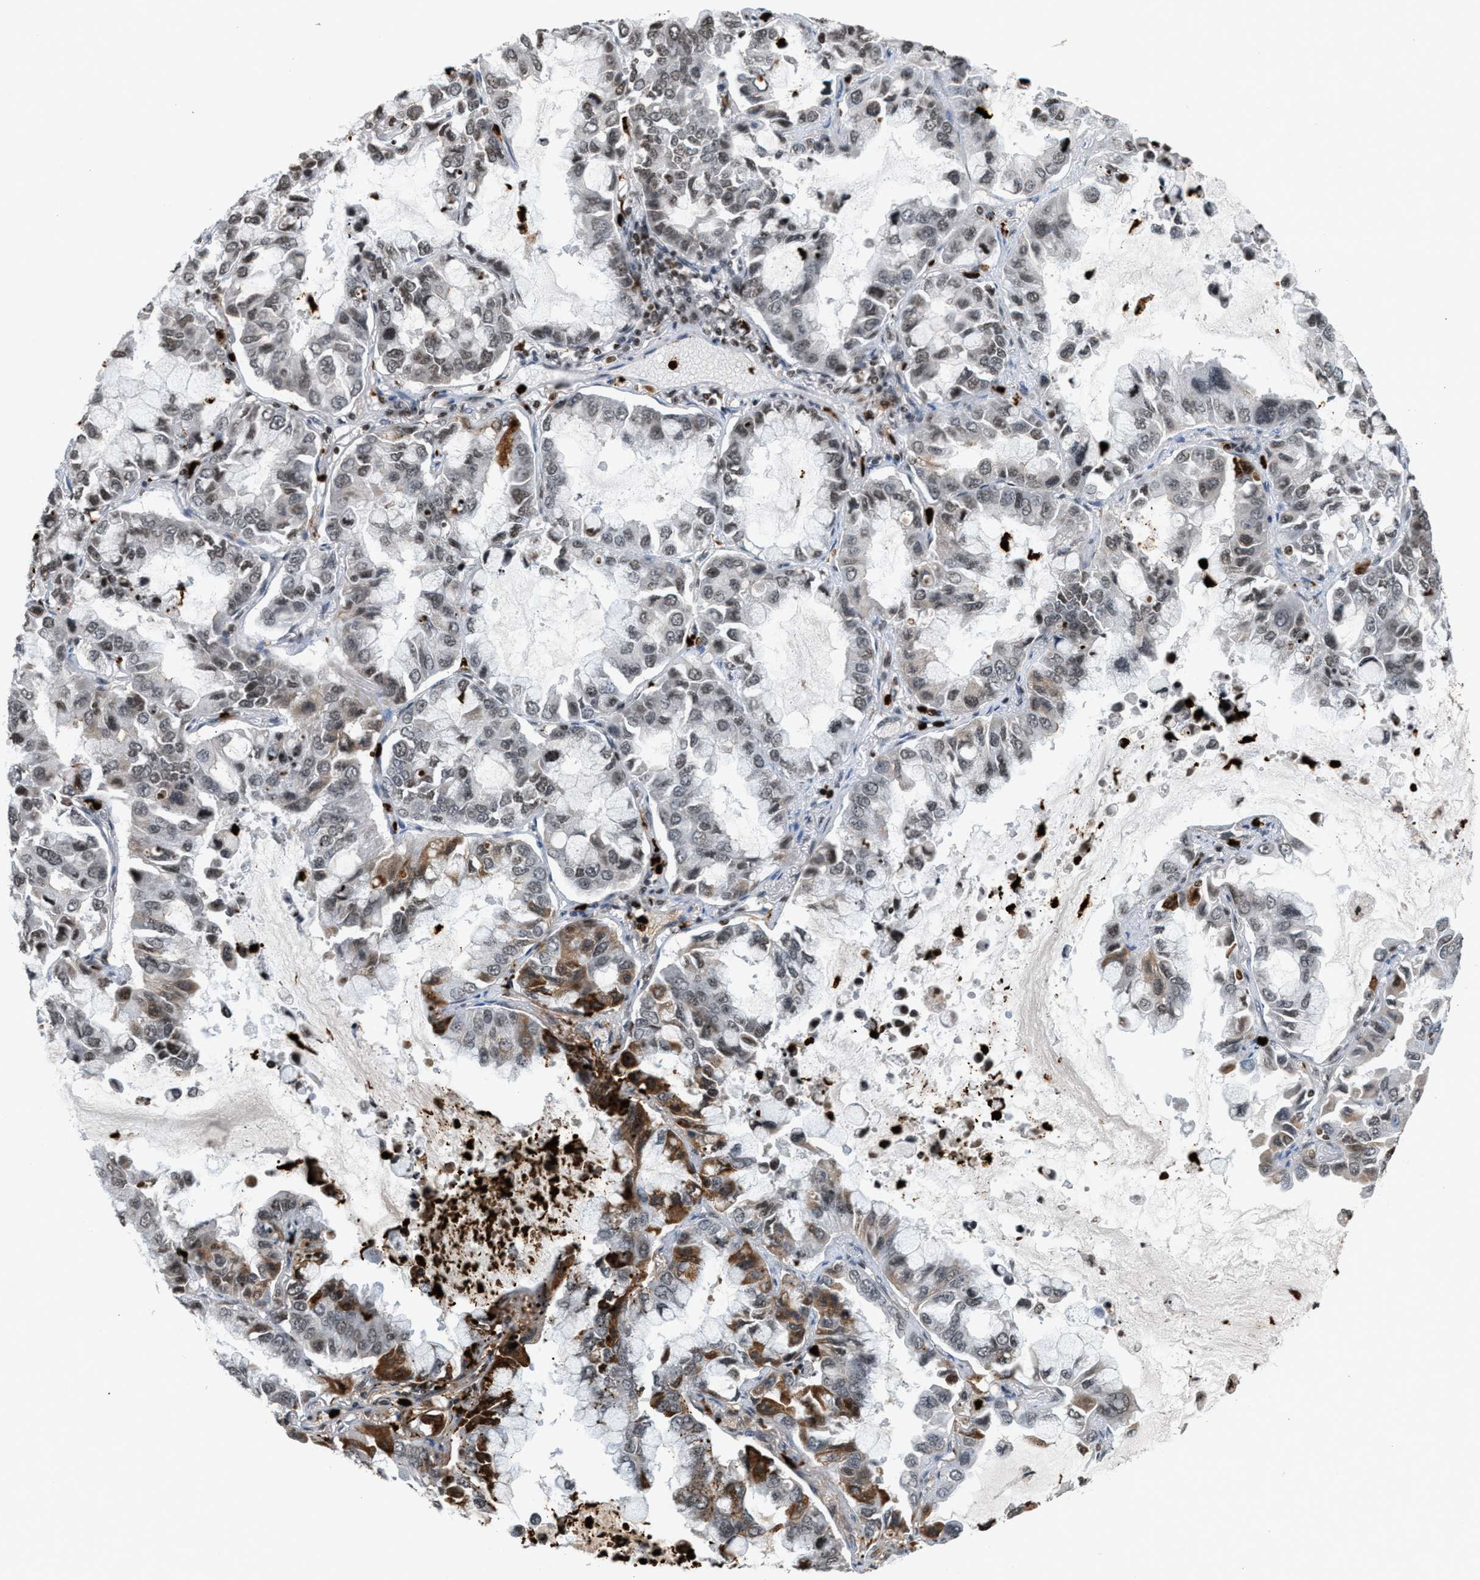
{"staining": {"intensity": "moderate", "quantity": "<25%", "location": "cytoplasmic/membranous"}, "tissue": "lung cancer", "cell_type": "Tumor cells", "image_type": "cancer", "snomed": [{"axis": "morphology", "description": "Adenocarcinoma, NOS"}, {"axis": "topography", "description": "Lung"}], "caption": "Human lung cancer (adenocarcinoma) stained with a protein marker reveals moderate staining in tumor cells.", "gene": "PRUNE2", "patient": {"sex": "male", "age": 64}}